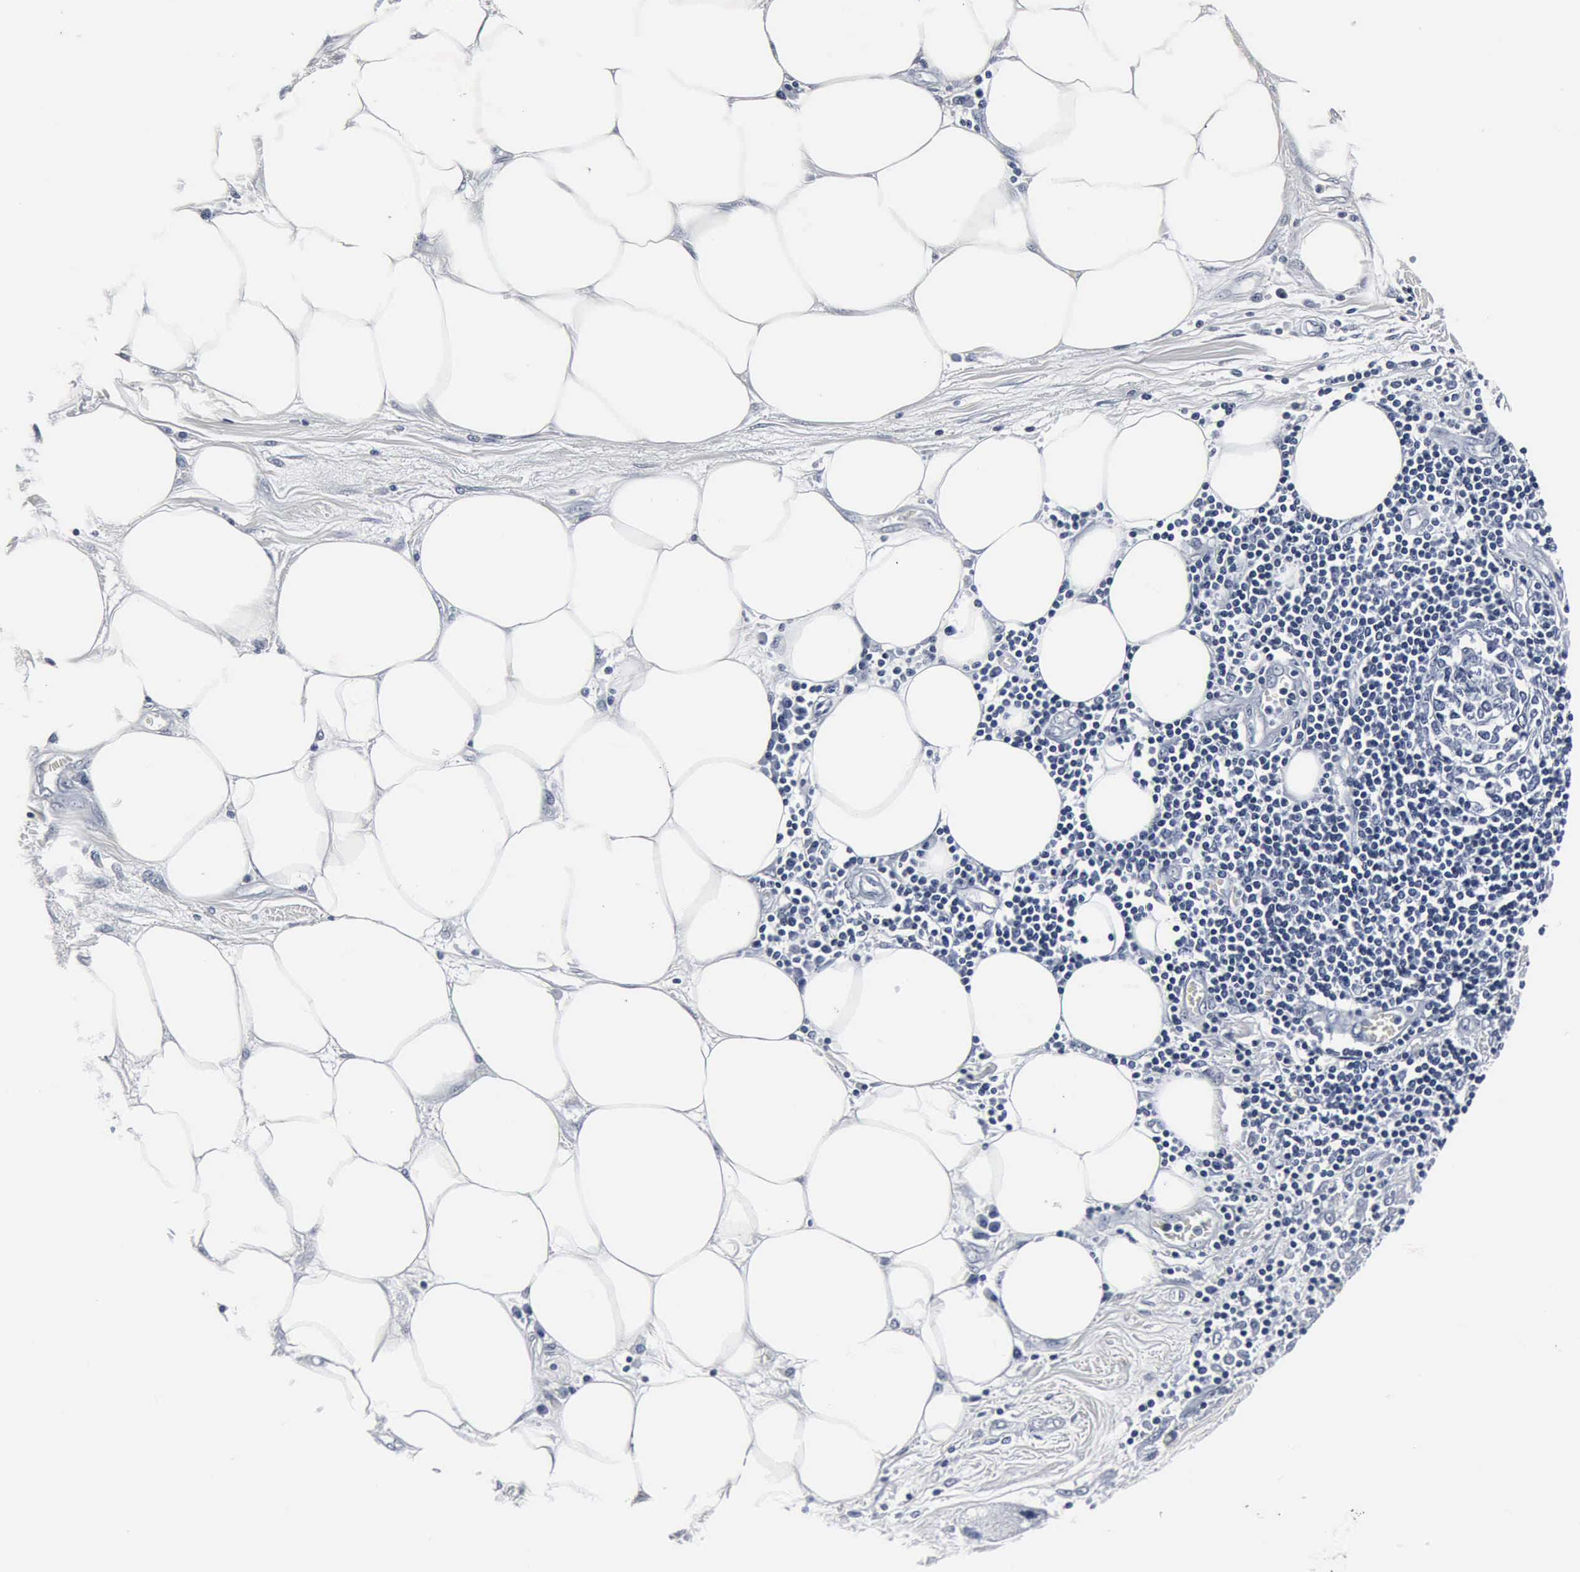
{"staining": {"intensity": "negative", "quantity": "none", "location": "none"}, "tissue": "pancreatic cancer", "cell_type": "Tumor cells", "image_type": "cancer", "snomed": [{"axis": "morphology", "description": "Adenocarcinoma, NOS"}, {"axis": "topography", "description": "Pancreas"}, {"axis": "topography", "description": "Stomach, upper"}], "caption": "Image shows no significant protein positivity in tumor cells of pancreatic cancer. (Brightfield microscopy of DAB immunohistochemistry (IHC) at high magnification).", "gene": "SNAP25", "patient": {"sex": "male", "age": 77}}